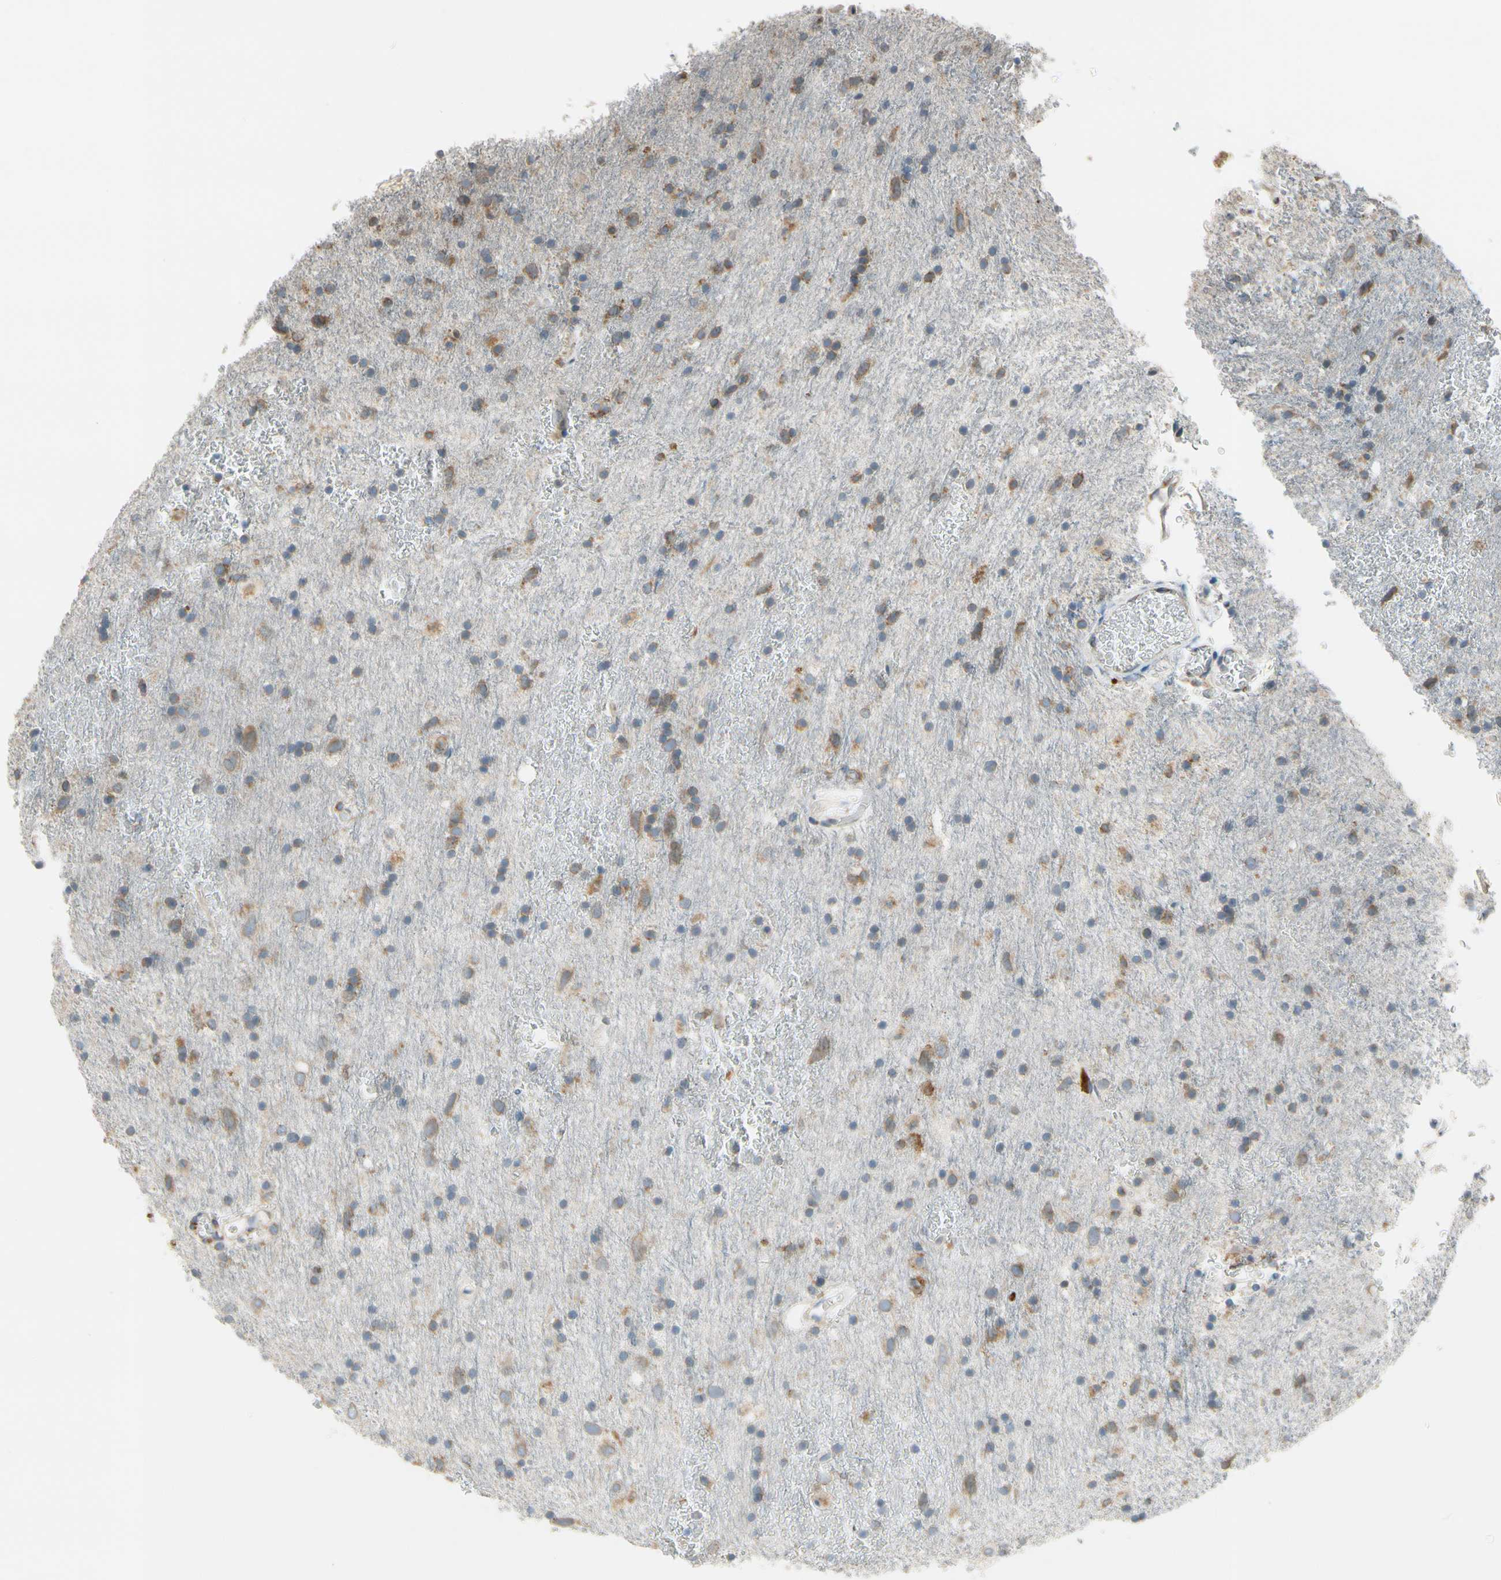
{"staining": {"intensity": "moderate", "quantity": "25%-75%", "location": "cytoplasmic/membranous"}, "tissue": "glioma", "cell_type": "Tumor cells", "image_type": "cancer", "snomed": [{"axis": "morphology", "description": "Glioma, malignant, Low grade"}, {"axis": "topography", "description": "Brain"}], "caption": "Brown immunohistochemical staining in low-grade glioma (malignant) shows moderate cytoplasmic/membranous staining in about 25%-75% of tumor cells. (IHC, brightfield microscopy, high magnification).", "gene": "RPN2", "patient": {"sex": "male", "age": 77}}